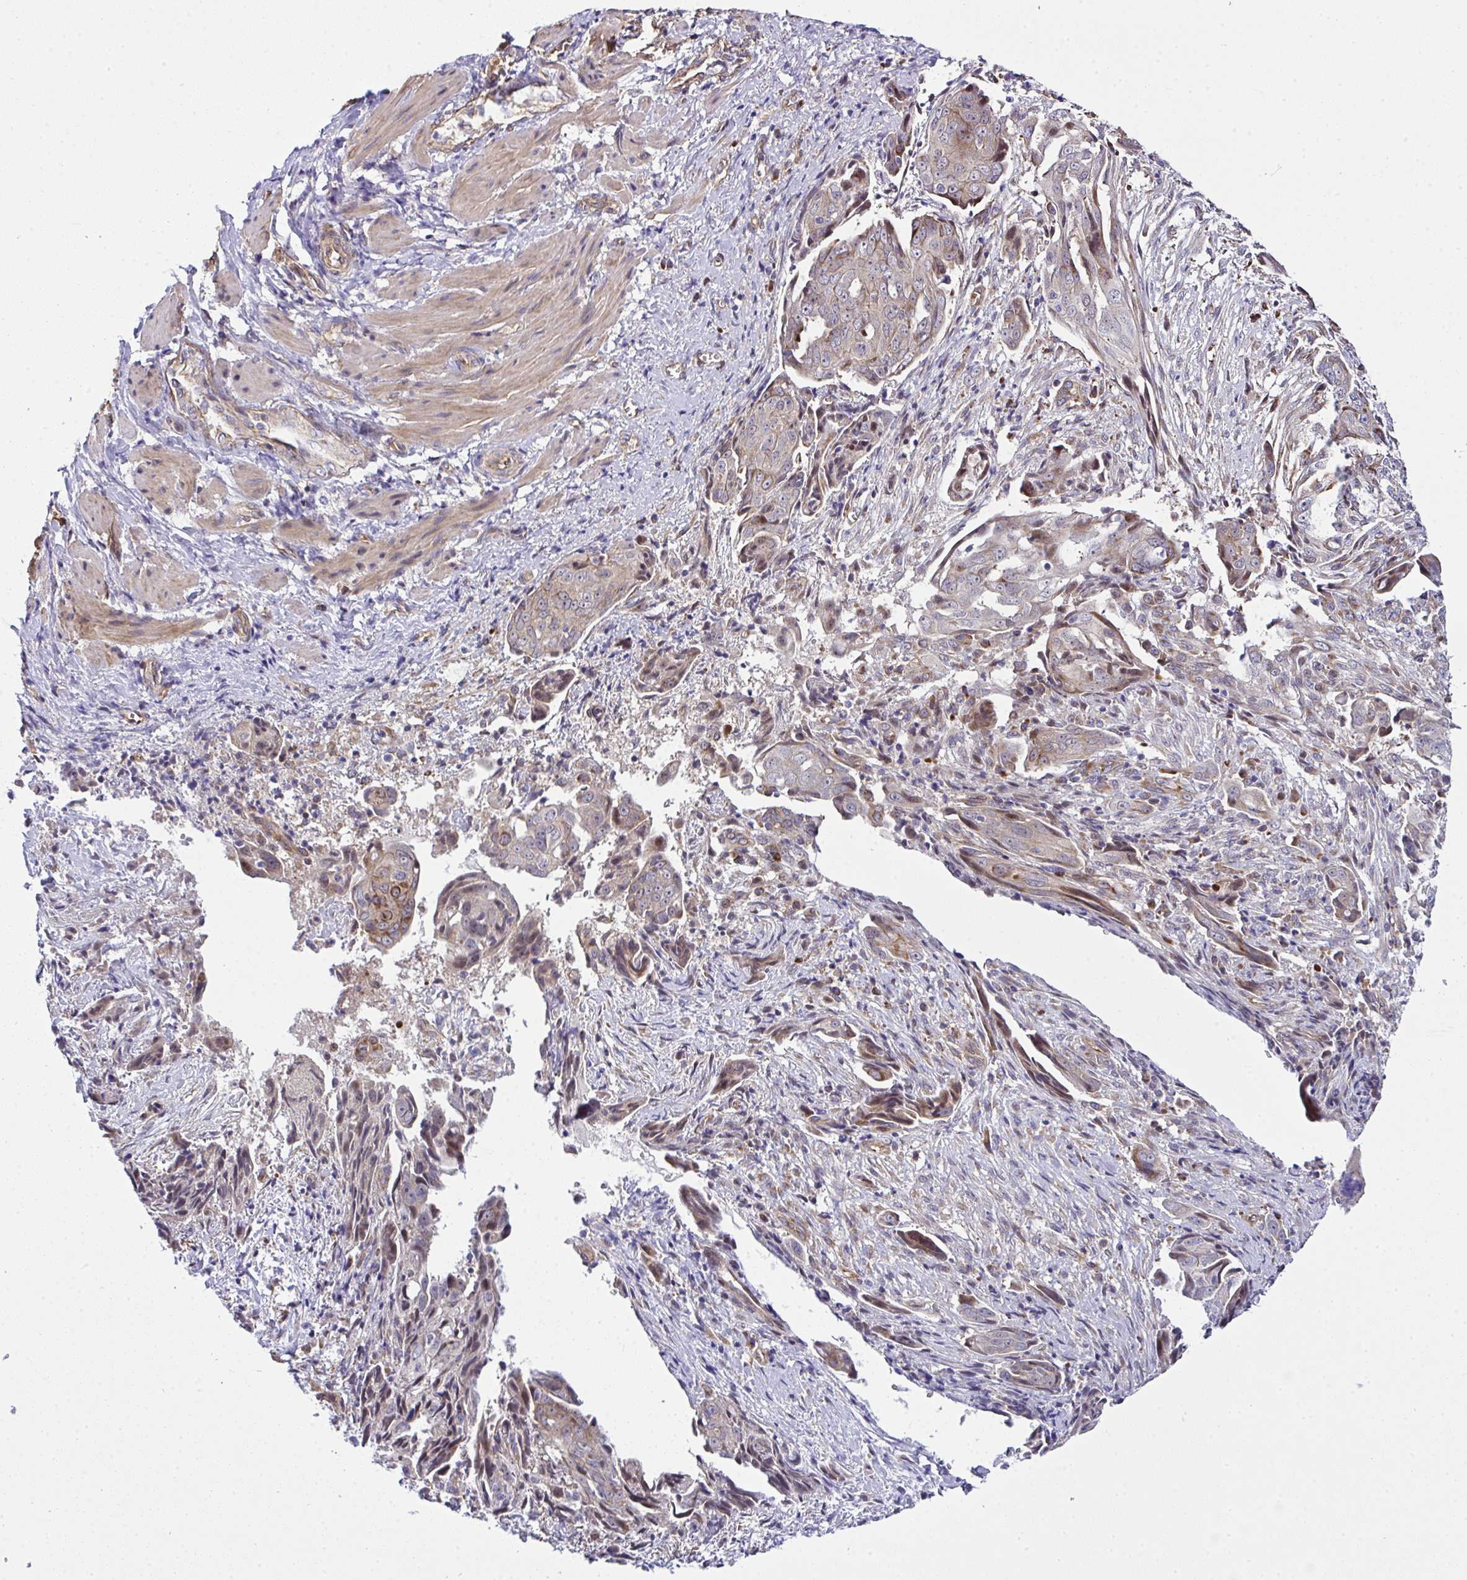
{"staining": {"intensity": "moderate", "quantity": "<25%", "location": "cytoplasmic/membranous"}, "tissue": "ovarian cancer", "cell_type": "Tumor cells", "image_type": "cancer", "snomed": [{"axis": "morphology", "description": "Carcinoma, endometroid"}, {"axis": "topography", "description": "Ovary"}], "caption": "There is low levels of moderate cytoplasmic/membranous expression in tumor cells of endometroid carcinoma (ovarian), as demonstrated by immunohistochemical staining (brown color).", "gene": "RSKR", "patient": {"sex": "female", "age": 70}}